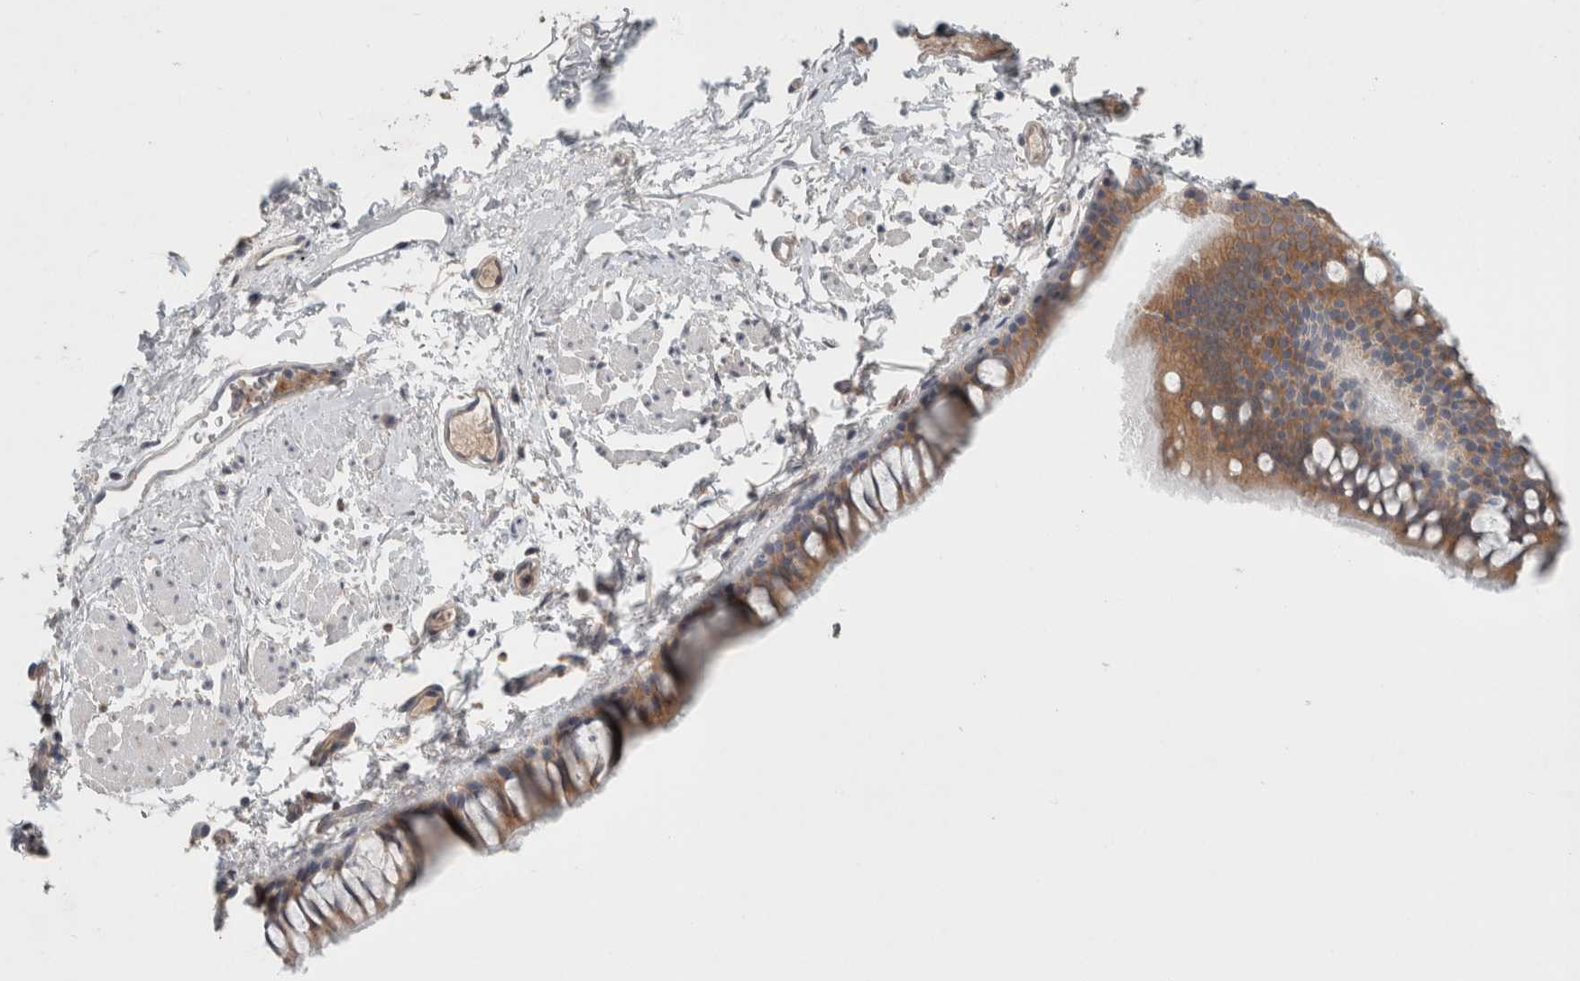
{"staining": {"intensity": "moderate", "quantity": ">75%", "location": "cytoplasmic/membranous"}, "tissue": "bronchus", "cell_type": "Respiratory epithelial cells", "image_type": "normal", "snomed": [{"axis": "morphology", "description": "Normal tissue, NOS"}, {"axis": "topography", "description": "Cartilage tissue"}, {"axis": "topography", "description": "Bronchus"}, {"axis": "topography", "description": "Lung"}], "caption": "Respiratory epithelial cells demonstrate moderate cytoplasmic/membranous positivity in about >75% of cells in benign bronchus. Using DAB (3,3'-diaminobenzidine) (brown) and hematoxylin (blue) stains, captured at high magnification using brightfield microscopy.", "gene": "RASAL2", "patient": {"sex": "male", "age": 64}}